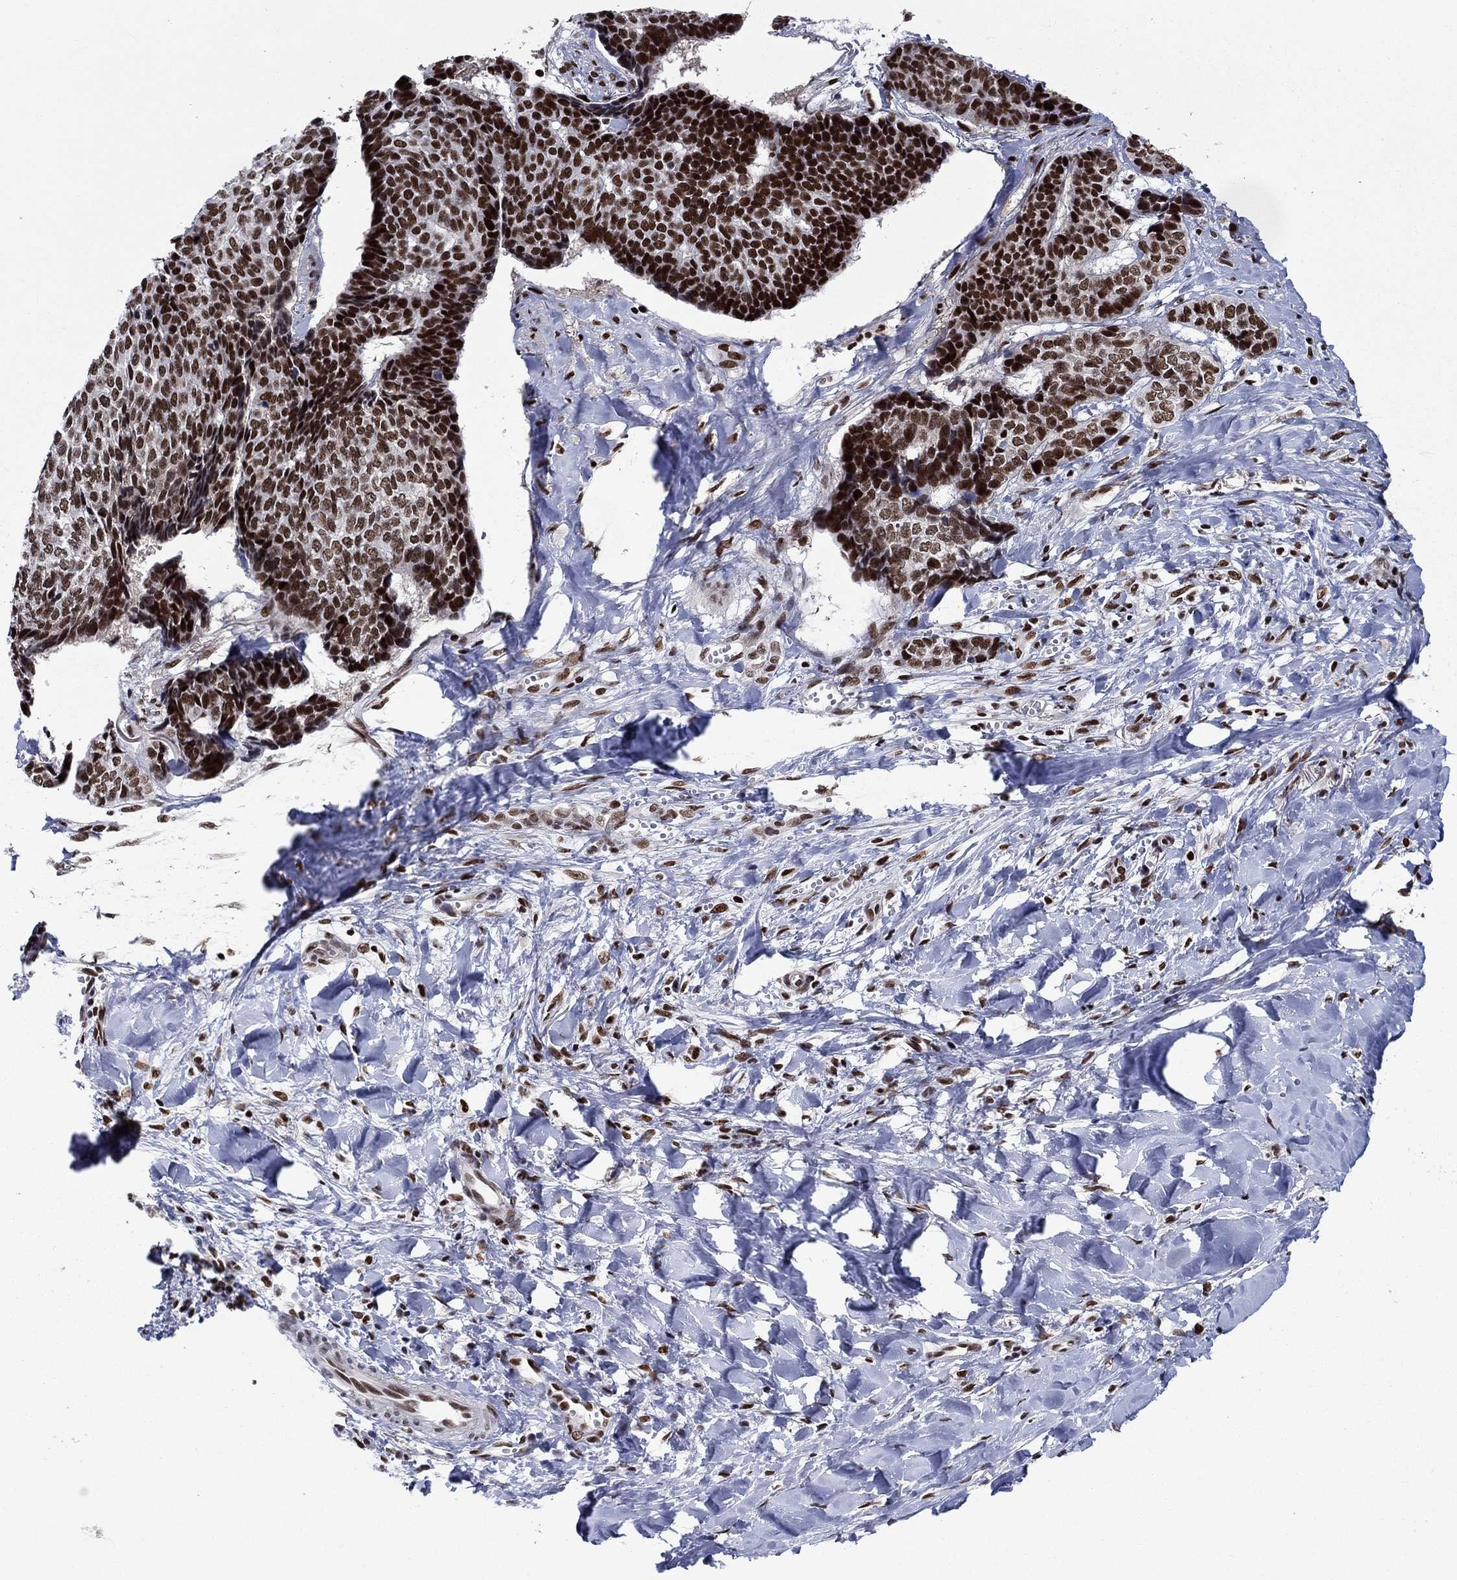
{"staining": {"intensity": "strong", "quantity": ">75%", "location": "nuclear"}, "tissue": "skin cancer", "cell_type": "Tumor cells", "image_type": "cancer", "snomed": [{"axis": "morphology", "description": "Basal cell carcinoma"}, {"axis": "topography", "description": "Skin"}], "caption": "The immunohistochemical stain highlights strong nuclear positivity in tumor cells of basal cell carcinoma (skin) tissue.", "gene": "RPRD1B", "patient": {"sex": "male", "age": 86}}